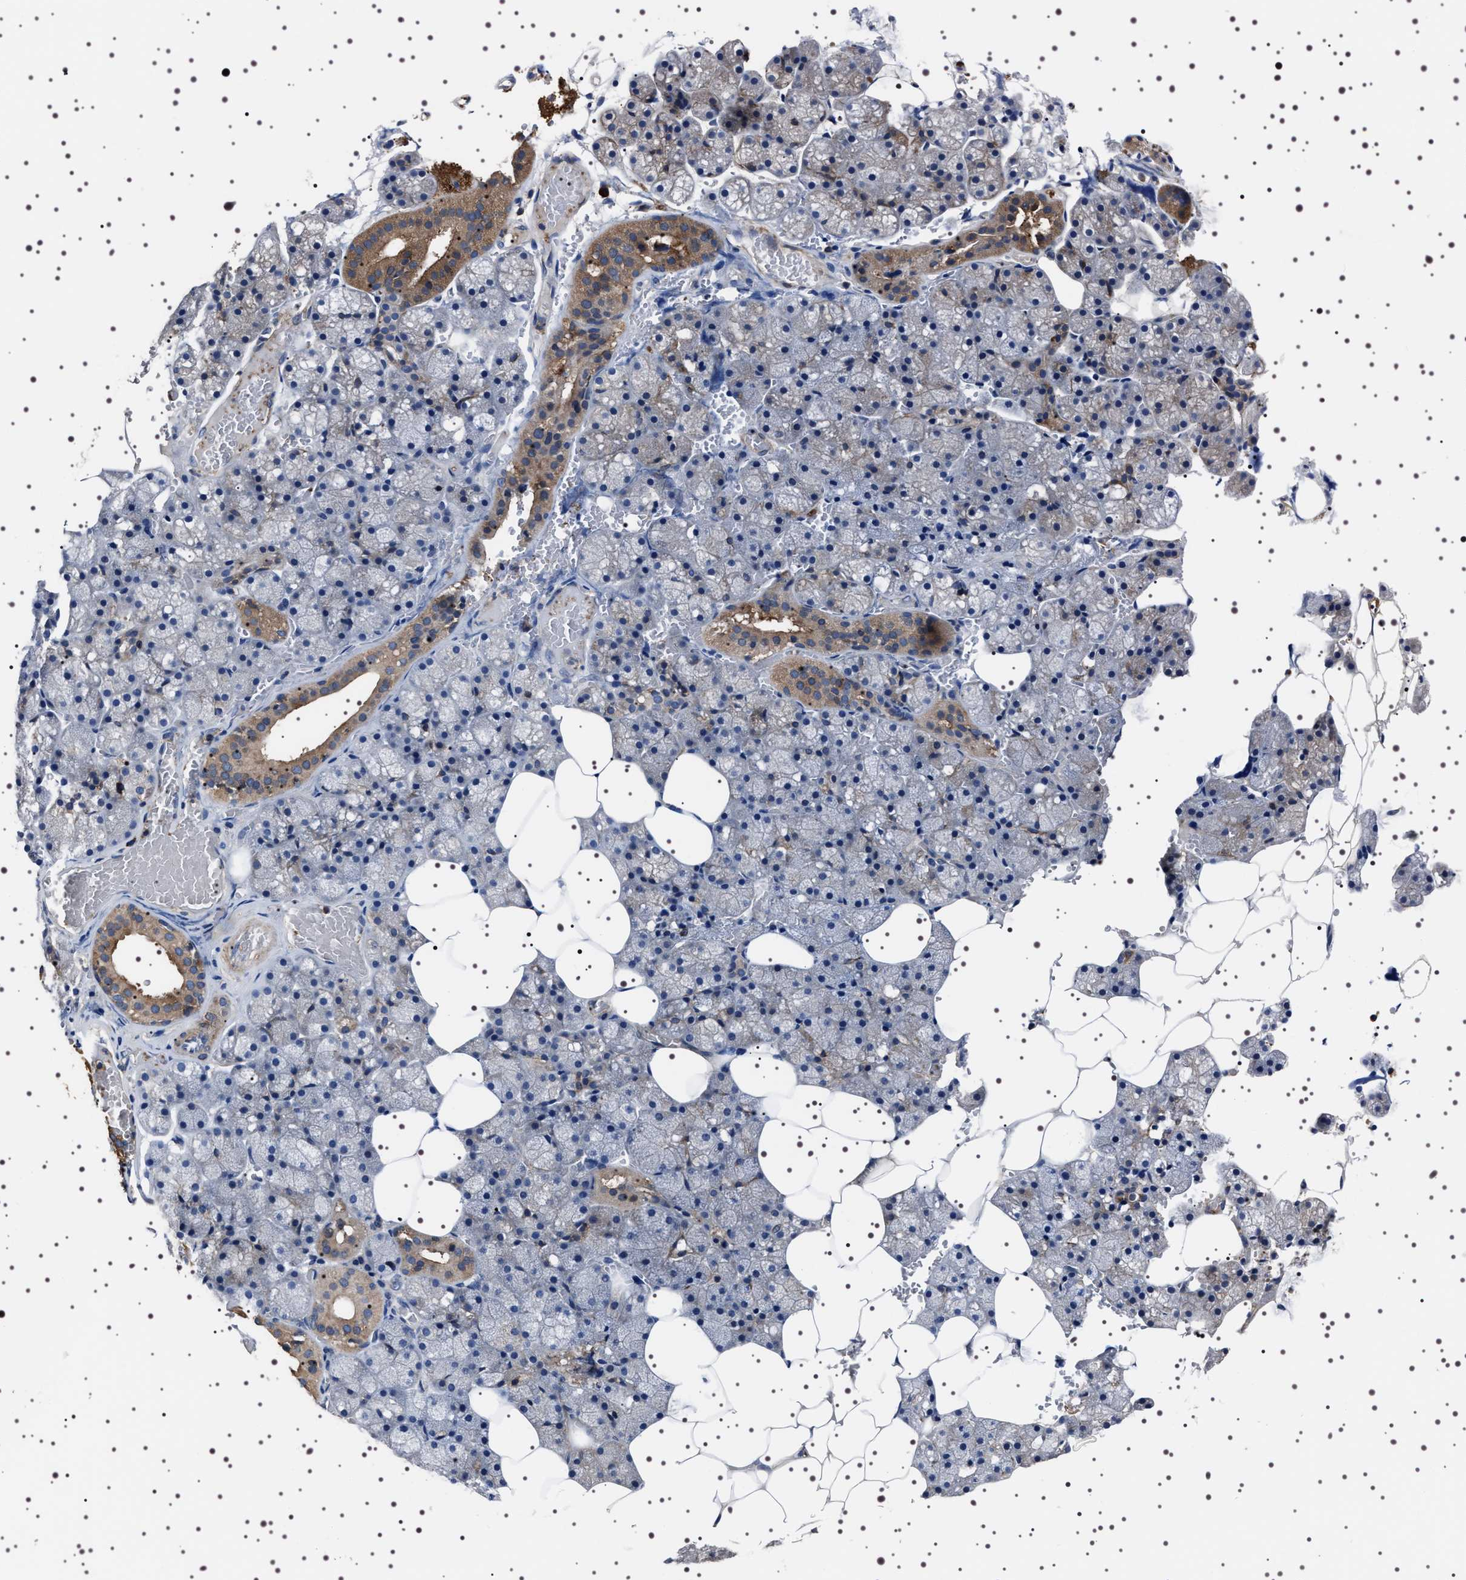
{"staining": {"intensity": "moderate", "quantity": "25%-75%", "location": "cytoplasmic/membranous"}, "tissue": "salivary gland", "cell_type": "Glandular cells", "image_type": "normal", "snomed": [{"axis": "morphology", "description": "Normal tissue, NOS"}, {"axis": "topography", "description": "Salivary gland"}], "caption": "High-magnification brightfield microscopy of unremarkable salivary gland stained with DAB (brown) and counterstained with hematoxylin (blue). glandular cells exhibit moderate cytoplasmic/membranous expression is present in approximately25%-75% of cells. (Brightfield microscopy of DAB IHC at high magnification).", "gene": "WDR1", "patient": {"sex": "male", "age": 62}}